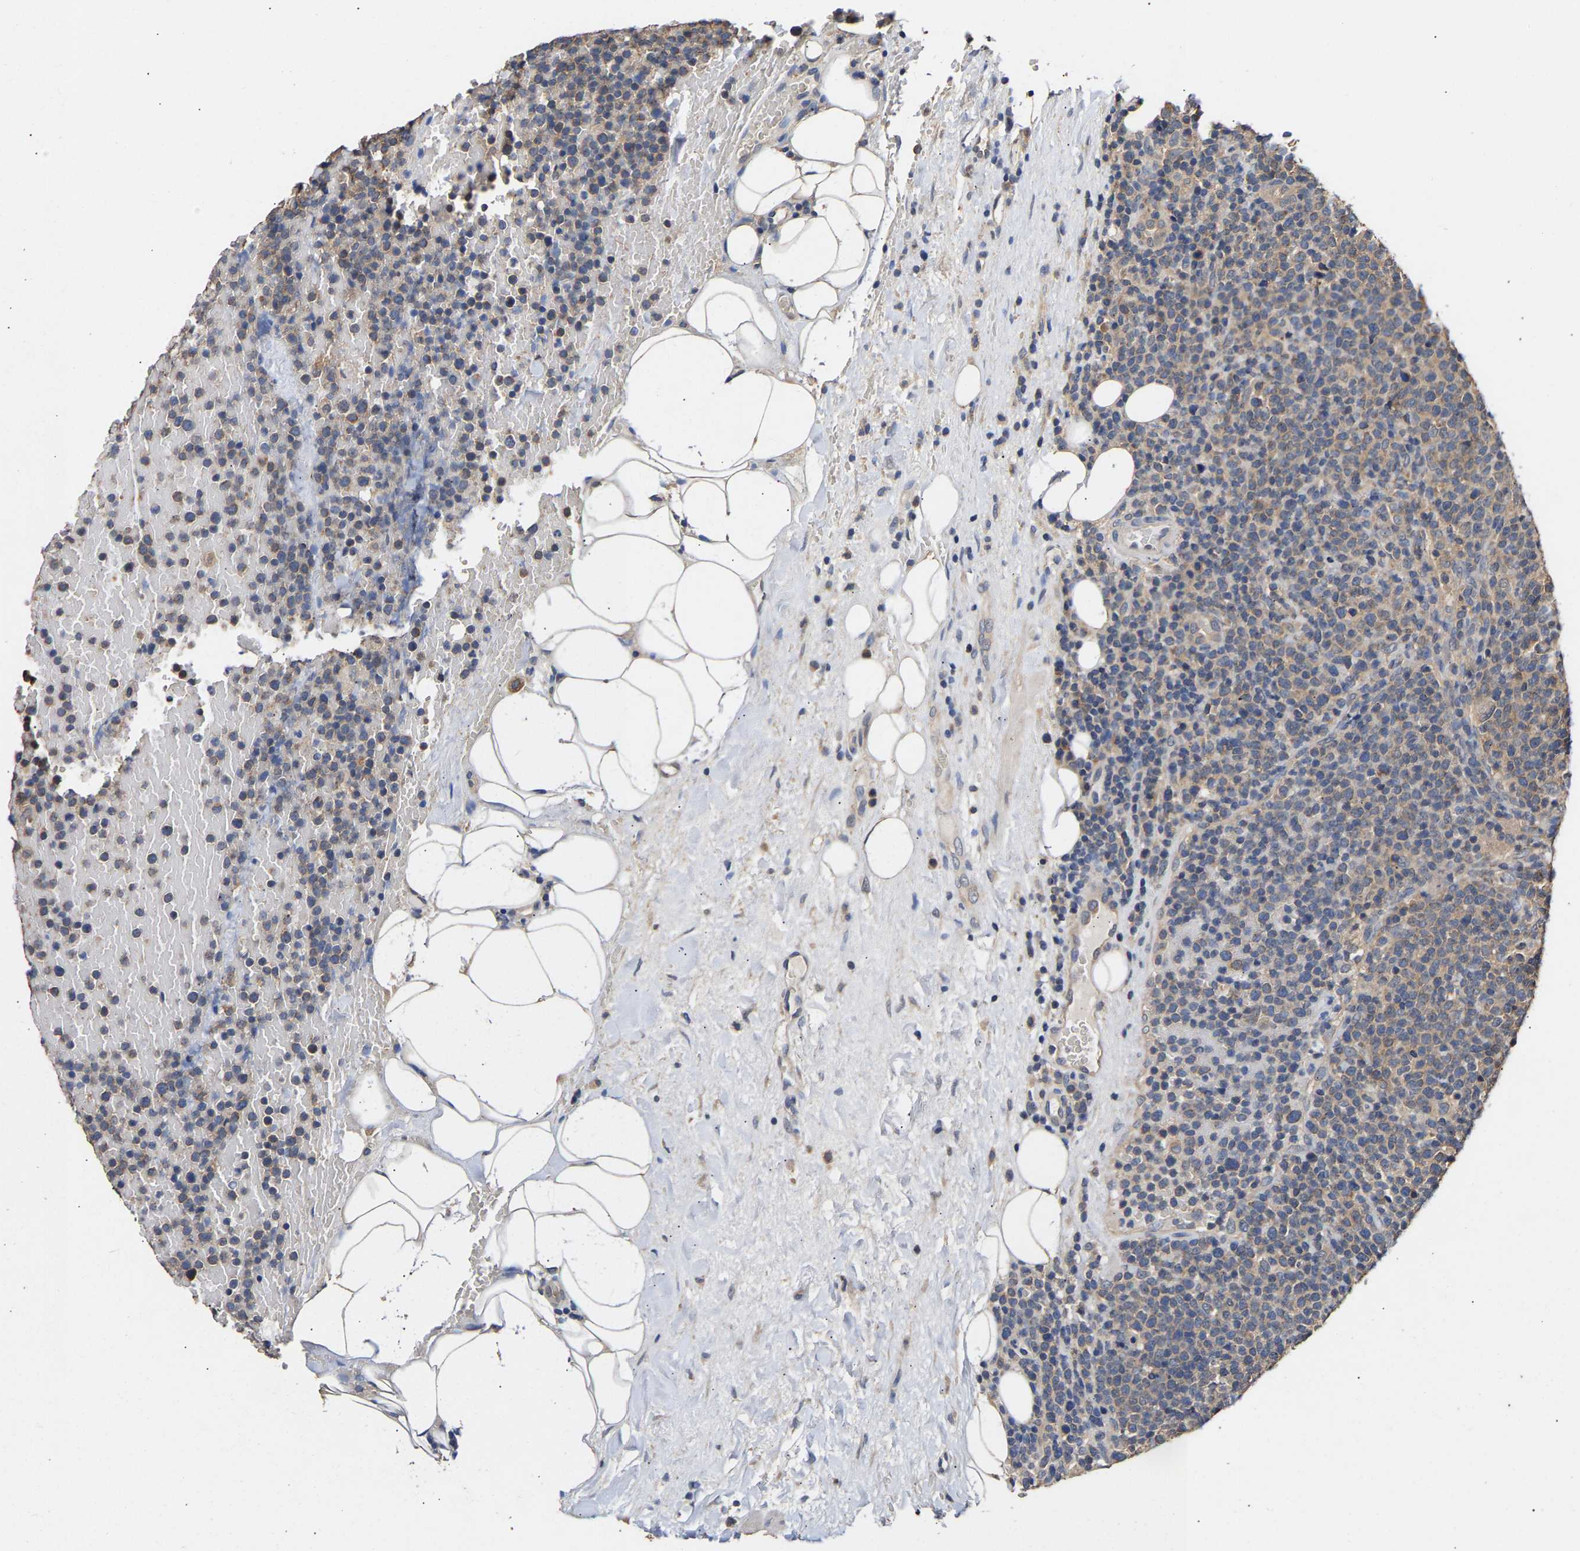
{"staining": {"intensity": "weak", "quantity": "<25%", "location": "cytoplasmic/membranous"}, "tissue": "lymphoma", "cell_type": "Tumor cells", "image_type": "cancer", "snomed": [{"axis": "morphology", "description": "Malignant lymphoma, non-Hodgkin's type, High grade"}, {"axis": "topography", "description": "Lymph node"}], "caption": "Immunohistochemistry (IHC) photomicrograph of neoplastic tissue: lymphoma stained with DAB (3,3'-diaminobenzidine) demonstrates no significant protein positivity in tumor cells.", "gene": "ZNF26", "patient": {"sex": "male", "age": 61}}